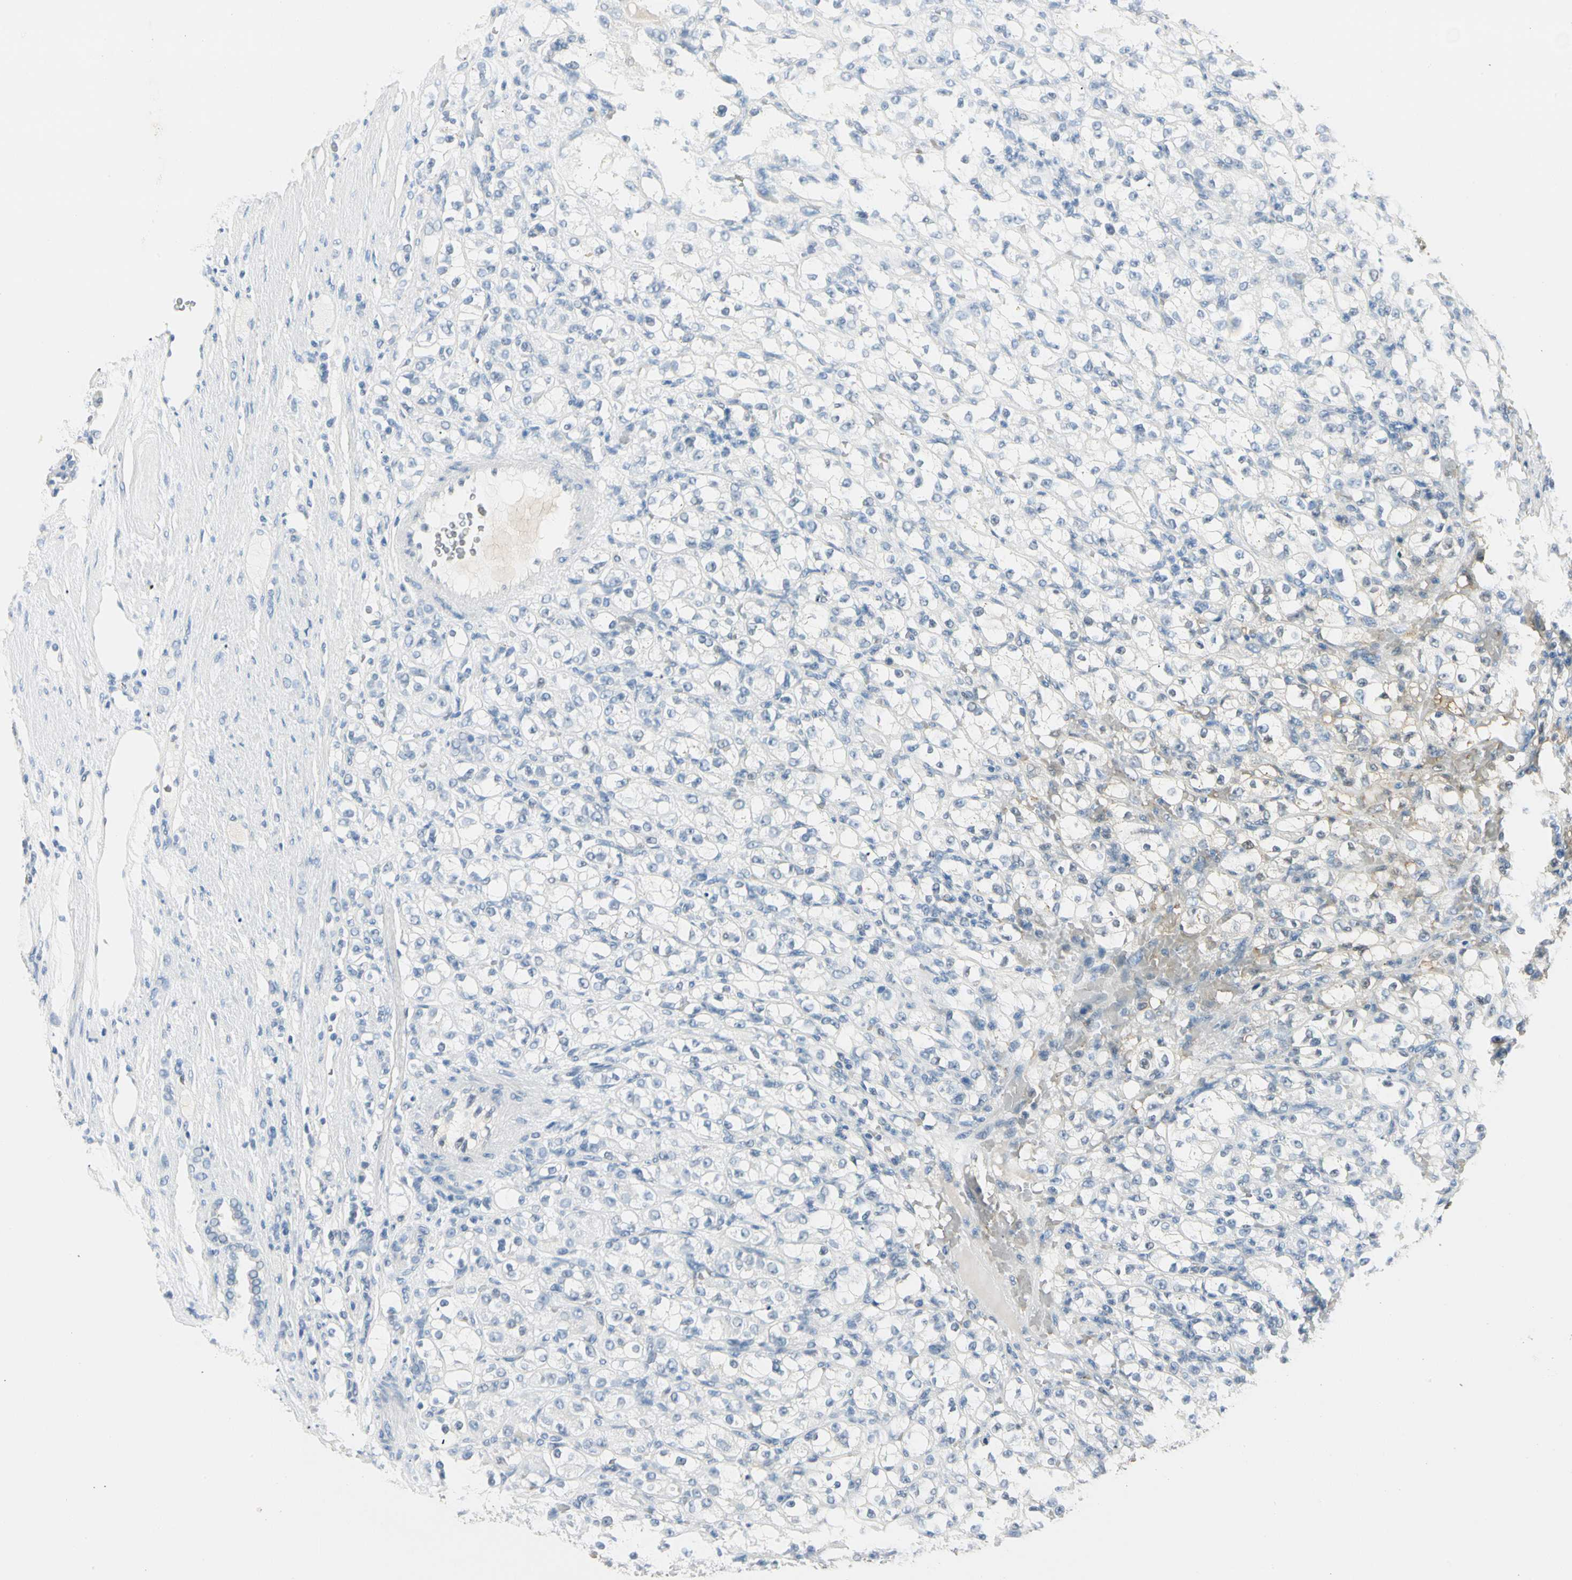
{"staining": {"intensity": "negative", "quantity": "none", "location": "none"}, "tissue": "renal cancer", "cell_type": "Tumor cells", "image_type": "cancer", "snomed": [{"axis": "morphology", "description": "Normal tissue, NOS"}, {"axis": "morphology", "description": "Adenocarcinoma, NOS"}, {"axis": "topography", "description": "Kidney"}], "caption": "The IHC photomicrograph has no significant staining in tumor cells of adenocarcinoma (renal) tissue.", "gene": "CA1", "patient": {"sex": "male", "age": 61}}